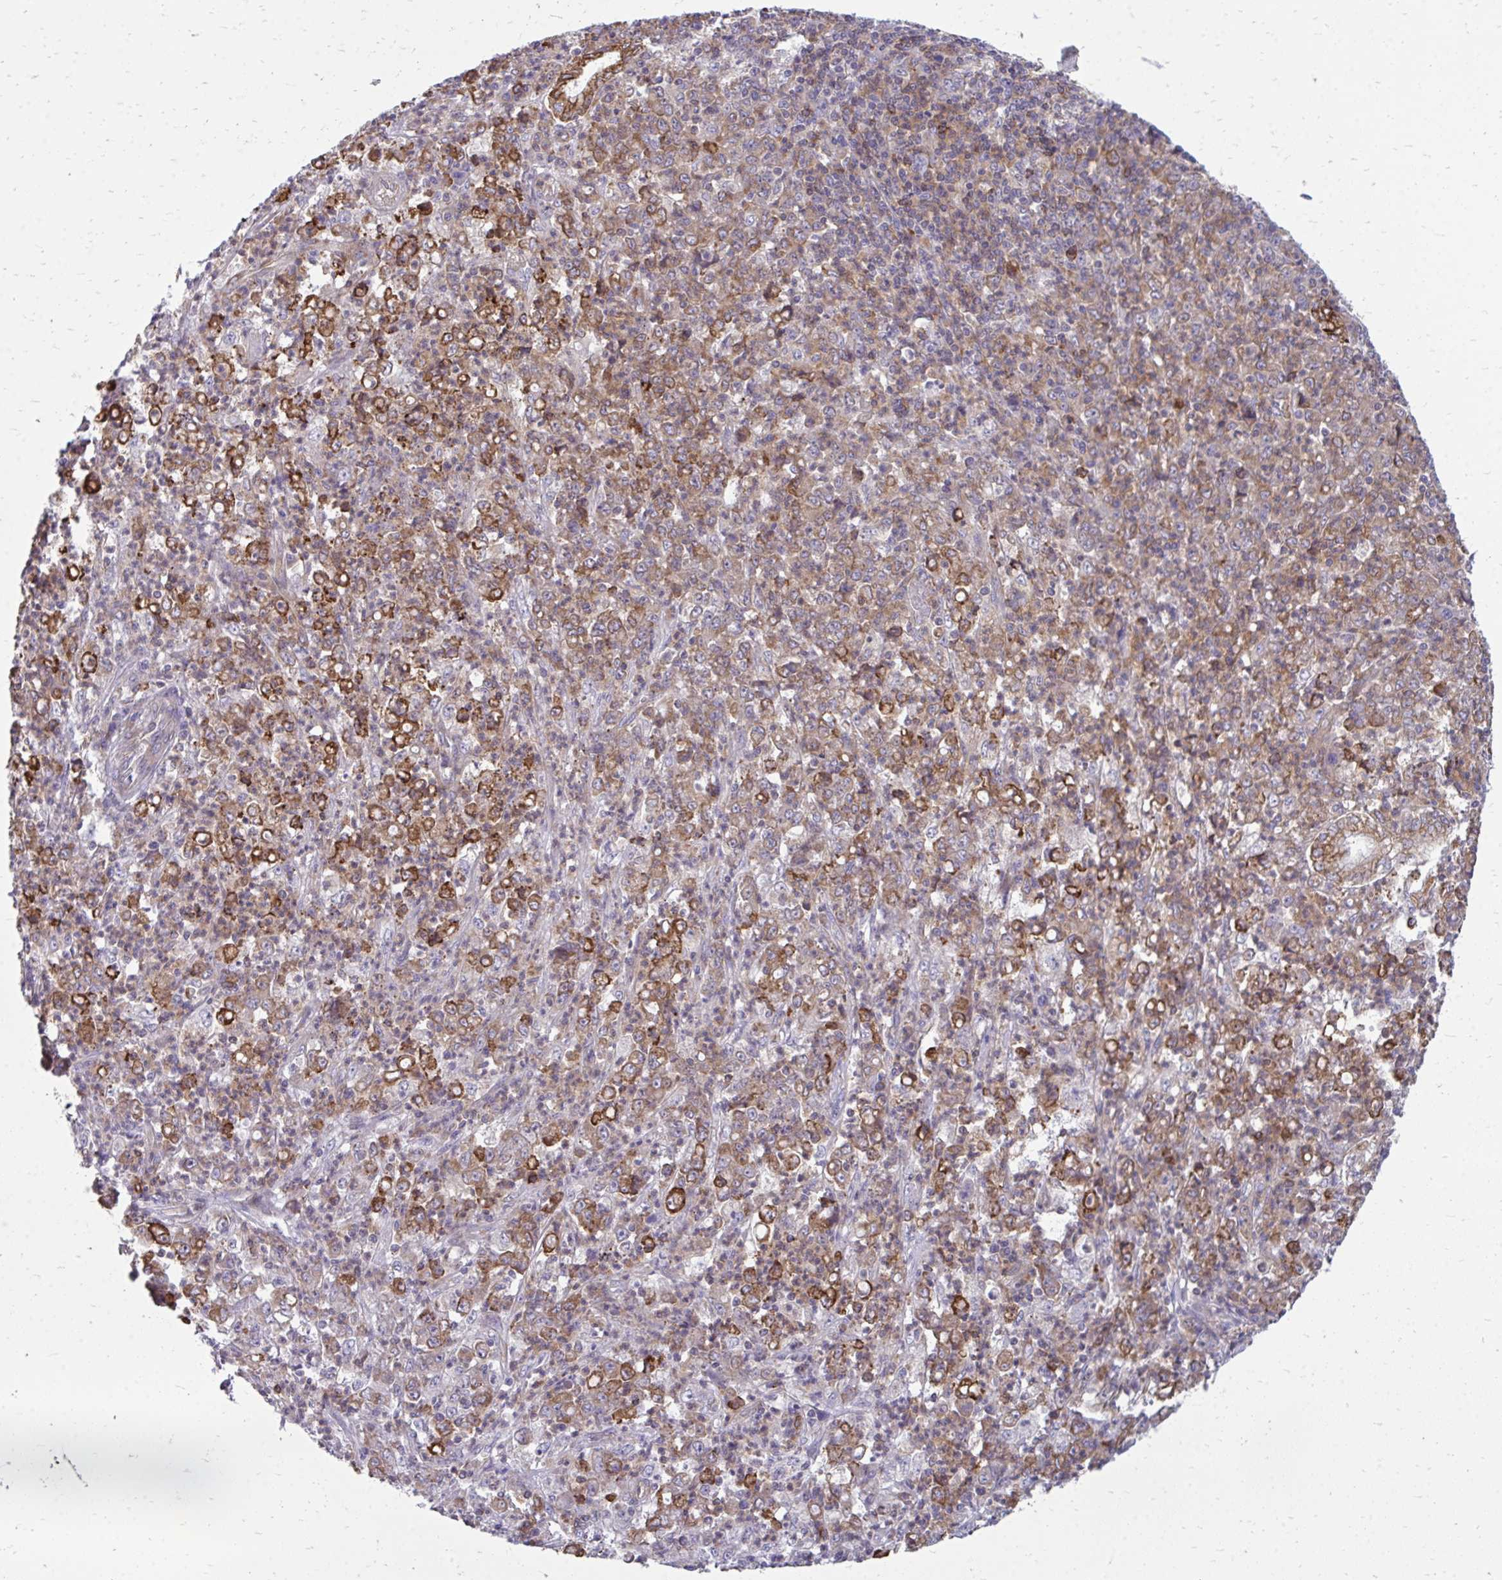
{"staining": {"intensity": "moderate", "quantity": ">75%", "location": "cytoplasmic/membranous"}, "tissue": "stomach cancer", "cell_type": "Tumor cells", "image_type": "cancer", "snomed": [{"axis": "morphology", "description": "Adenocarcinoma, NOS"}, {"axis": "topography", "description": "Stomach, lower"}], "caption": "Immunohistochemistry of human adenocarcinoma (stomach) exhibits medium levels of moderate cytoplasmic/membranous staining in approximately >75% of tumor cells.", "gene": "ASAP1", "patient": {"sex": "female", "age": 71}}